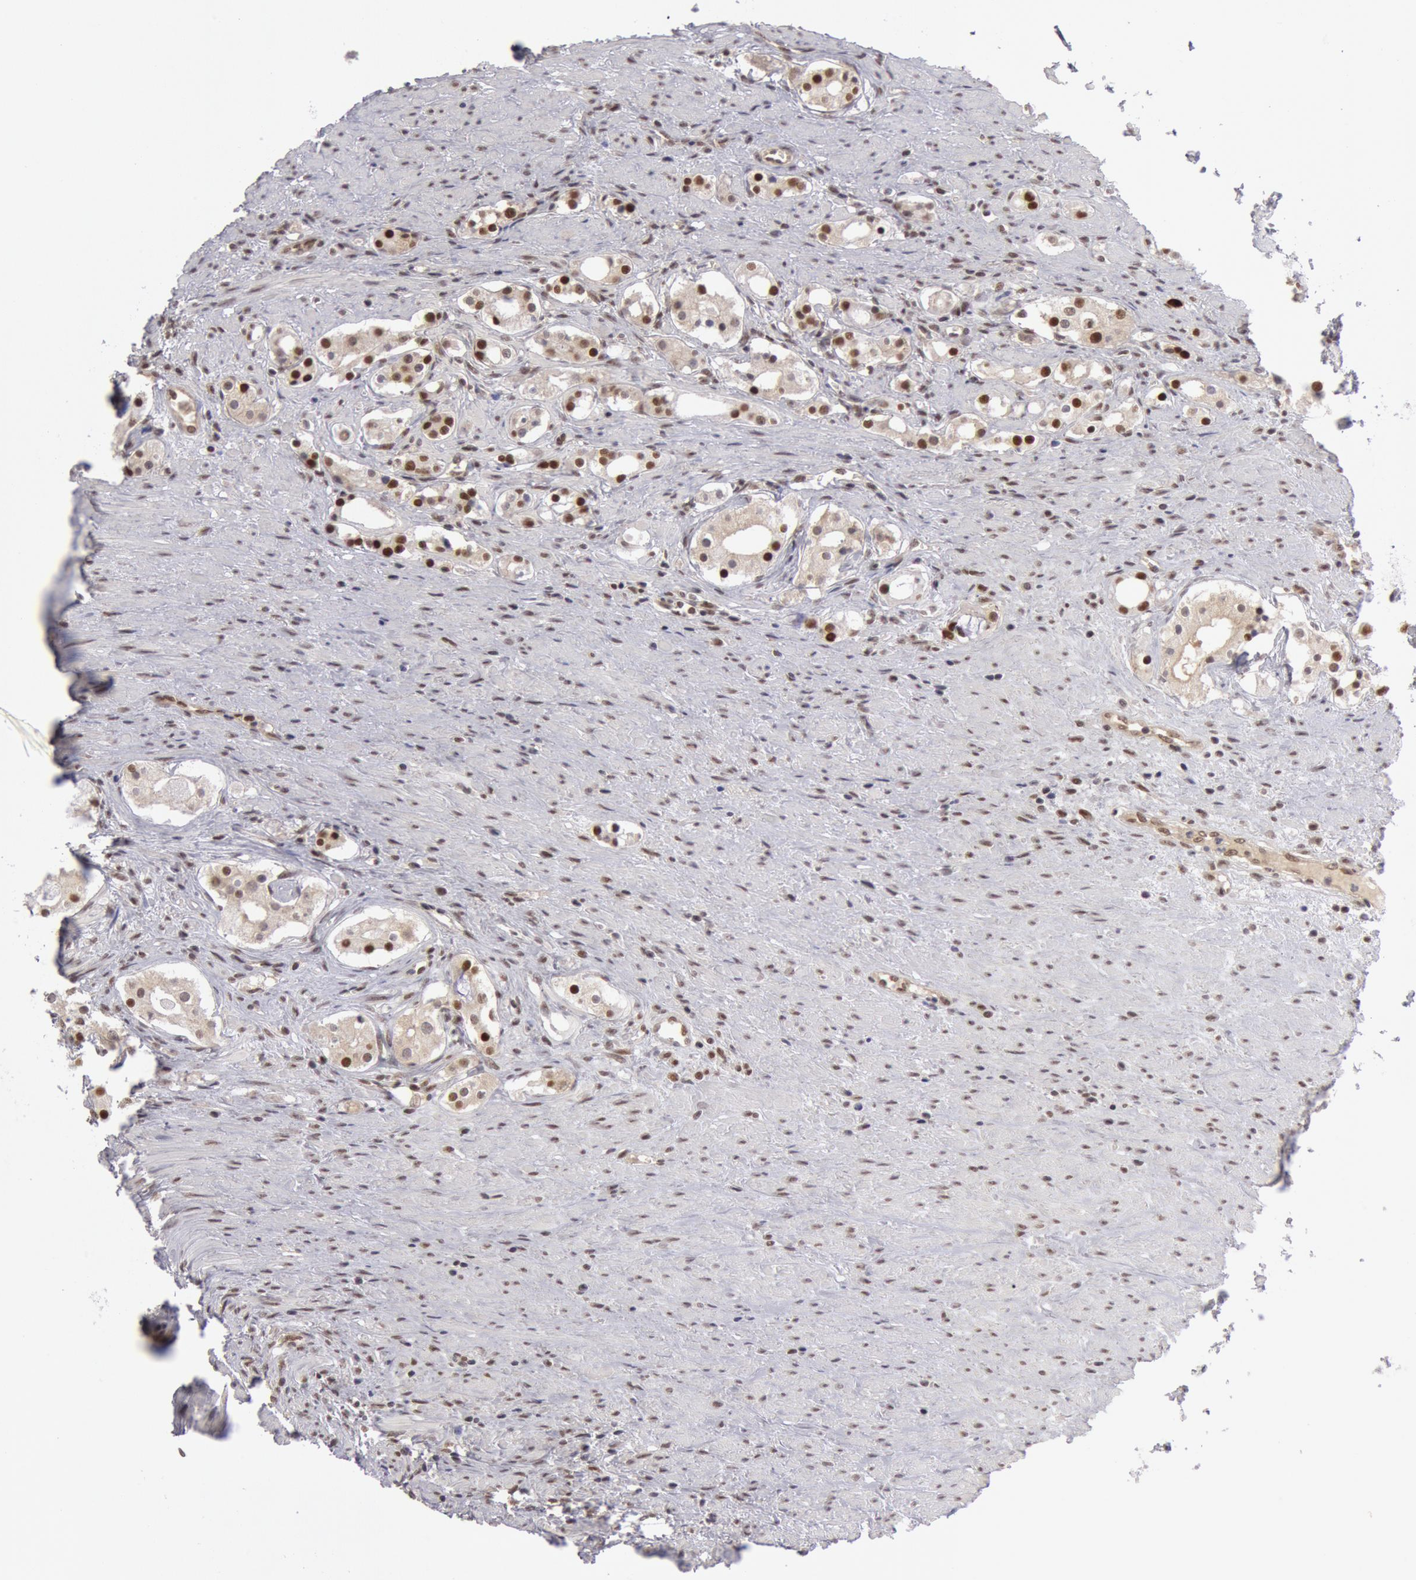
{"staining": {"intensity": "strong", "quantity": "25%-75%", "location": "nuclear"}, "tissue": "prostate cancer", "cell_type": "Tumor cells", "image_type": "cancer", "snomed": [{"axis": "morphology", "description": "Adenocarcinoma, Medium grade"}, {"axis": "topography", "description": "Prostate"}], "caption": "Tumor cells reveal high levels of strong nuclear staining in about 25%-75% of cells in human prostate cancer.", "gene": "PPP4R3B", "patient": {"sex": "male", "age": 73}}